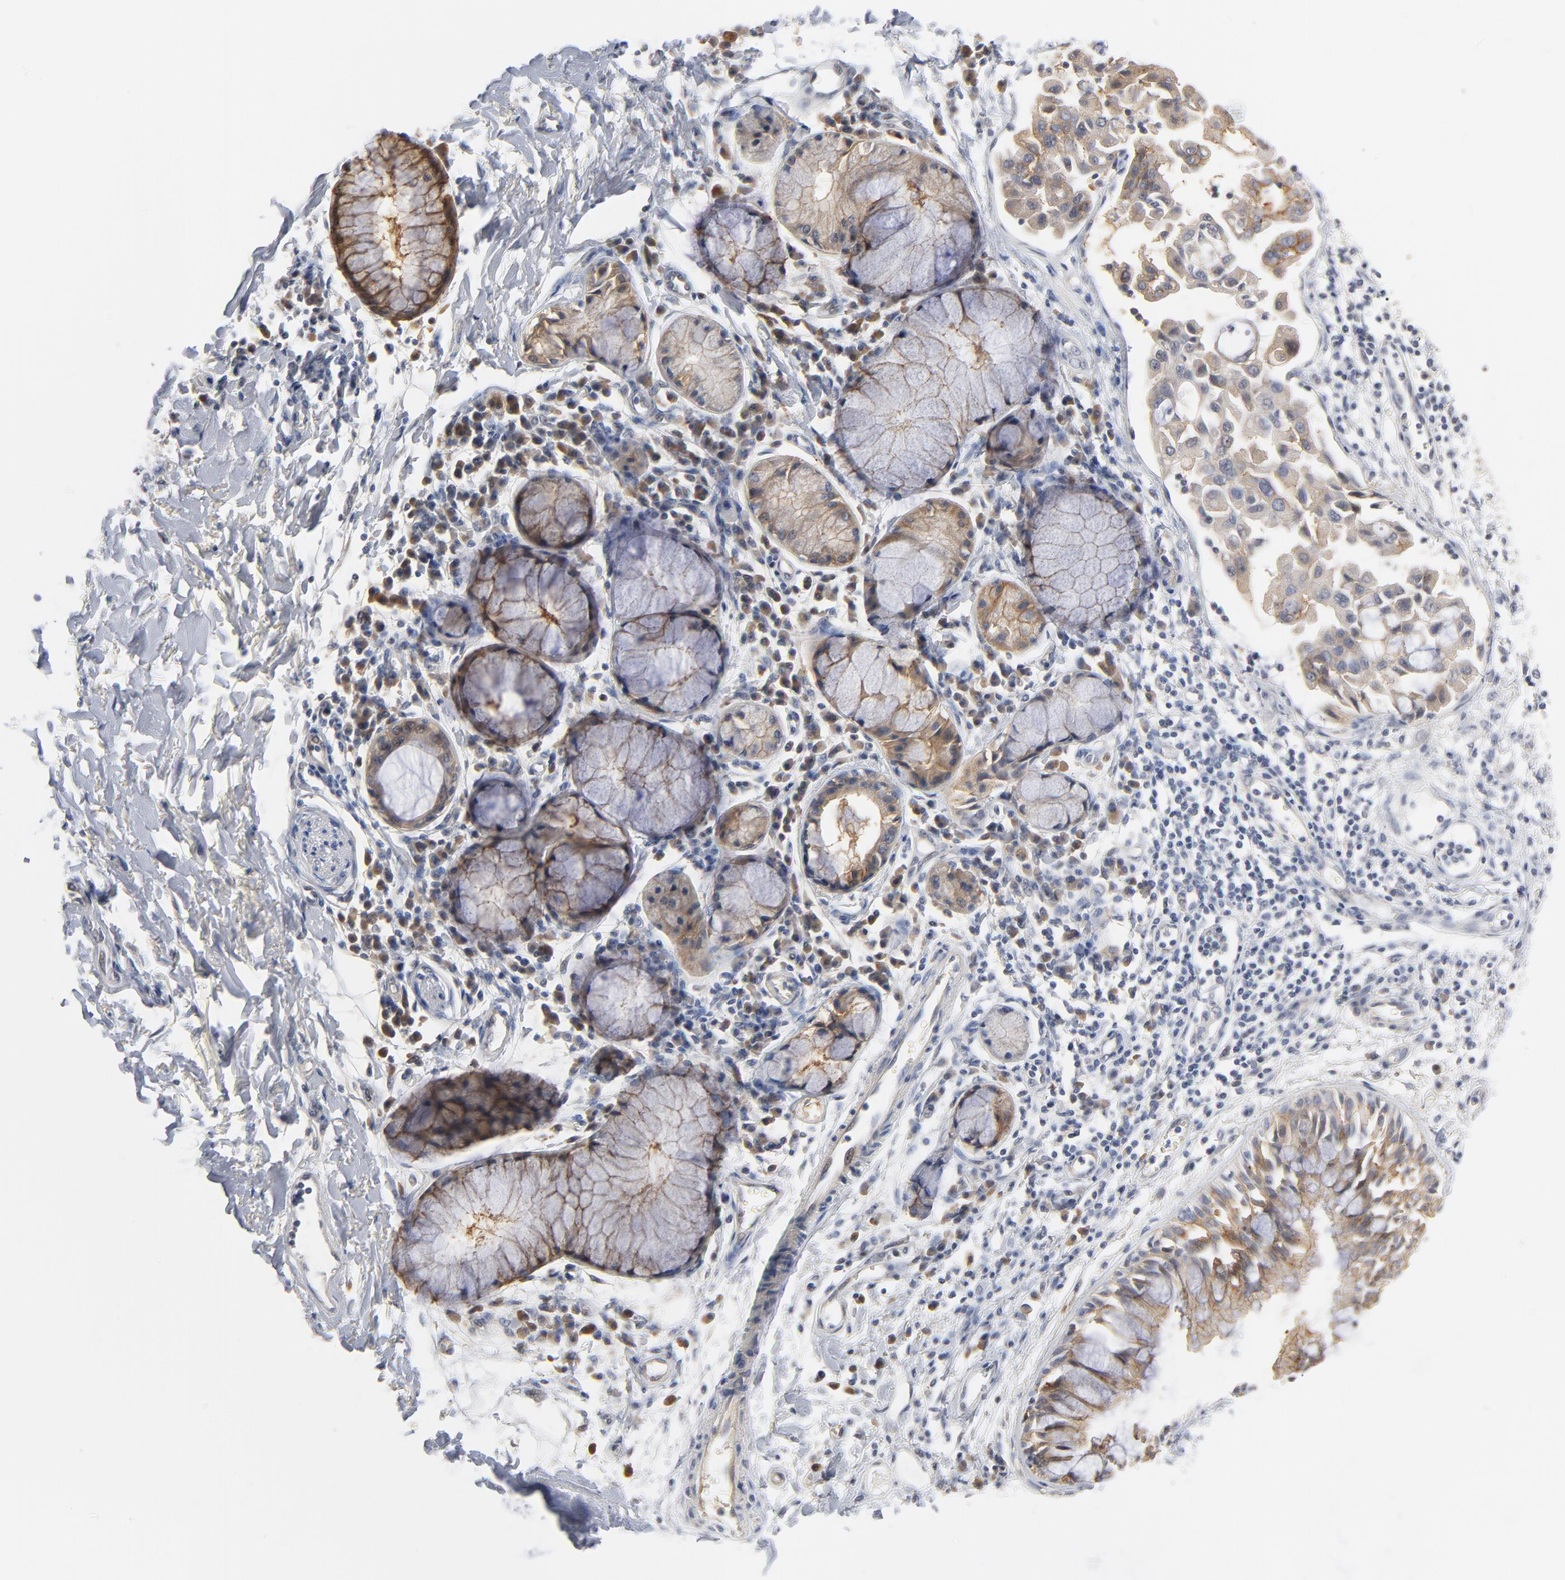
{"staining": {"intensity": "moderate", "quantity": "25%-75%", "location": "cytoplasmic/membranous"}, "tissue": "adipose tissue", "cell_type": "Adipocytes", "image_type": "normal", "snomed": [{"axis": "morphology", "description": "Normal tissue, NOS"}, {"axis": "morphology", "description": "Adenocarcinoma, NOS"}, {"axis": "topography", "description": "Cartilage tissue"}, {"axis": "topography", "description": "Bronchus"}, {"axis": "topography", "description": "Lung"}], "caption": "Brown immunohistochemical staining in benign human adipose tissue displays moderate cytoplasmic/membranous staining in approximately 25%-75% of adipocytes. The staining was performed using DAB to visualize the protein expression in brown, while the nuclei were stained in blue with hematoxylin (Magnification: 20x).", "gene": "EPCAM", "patient": {"sex": "female", "age": 67}}